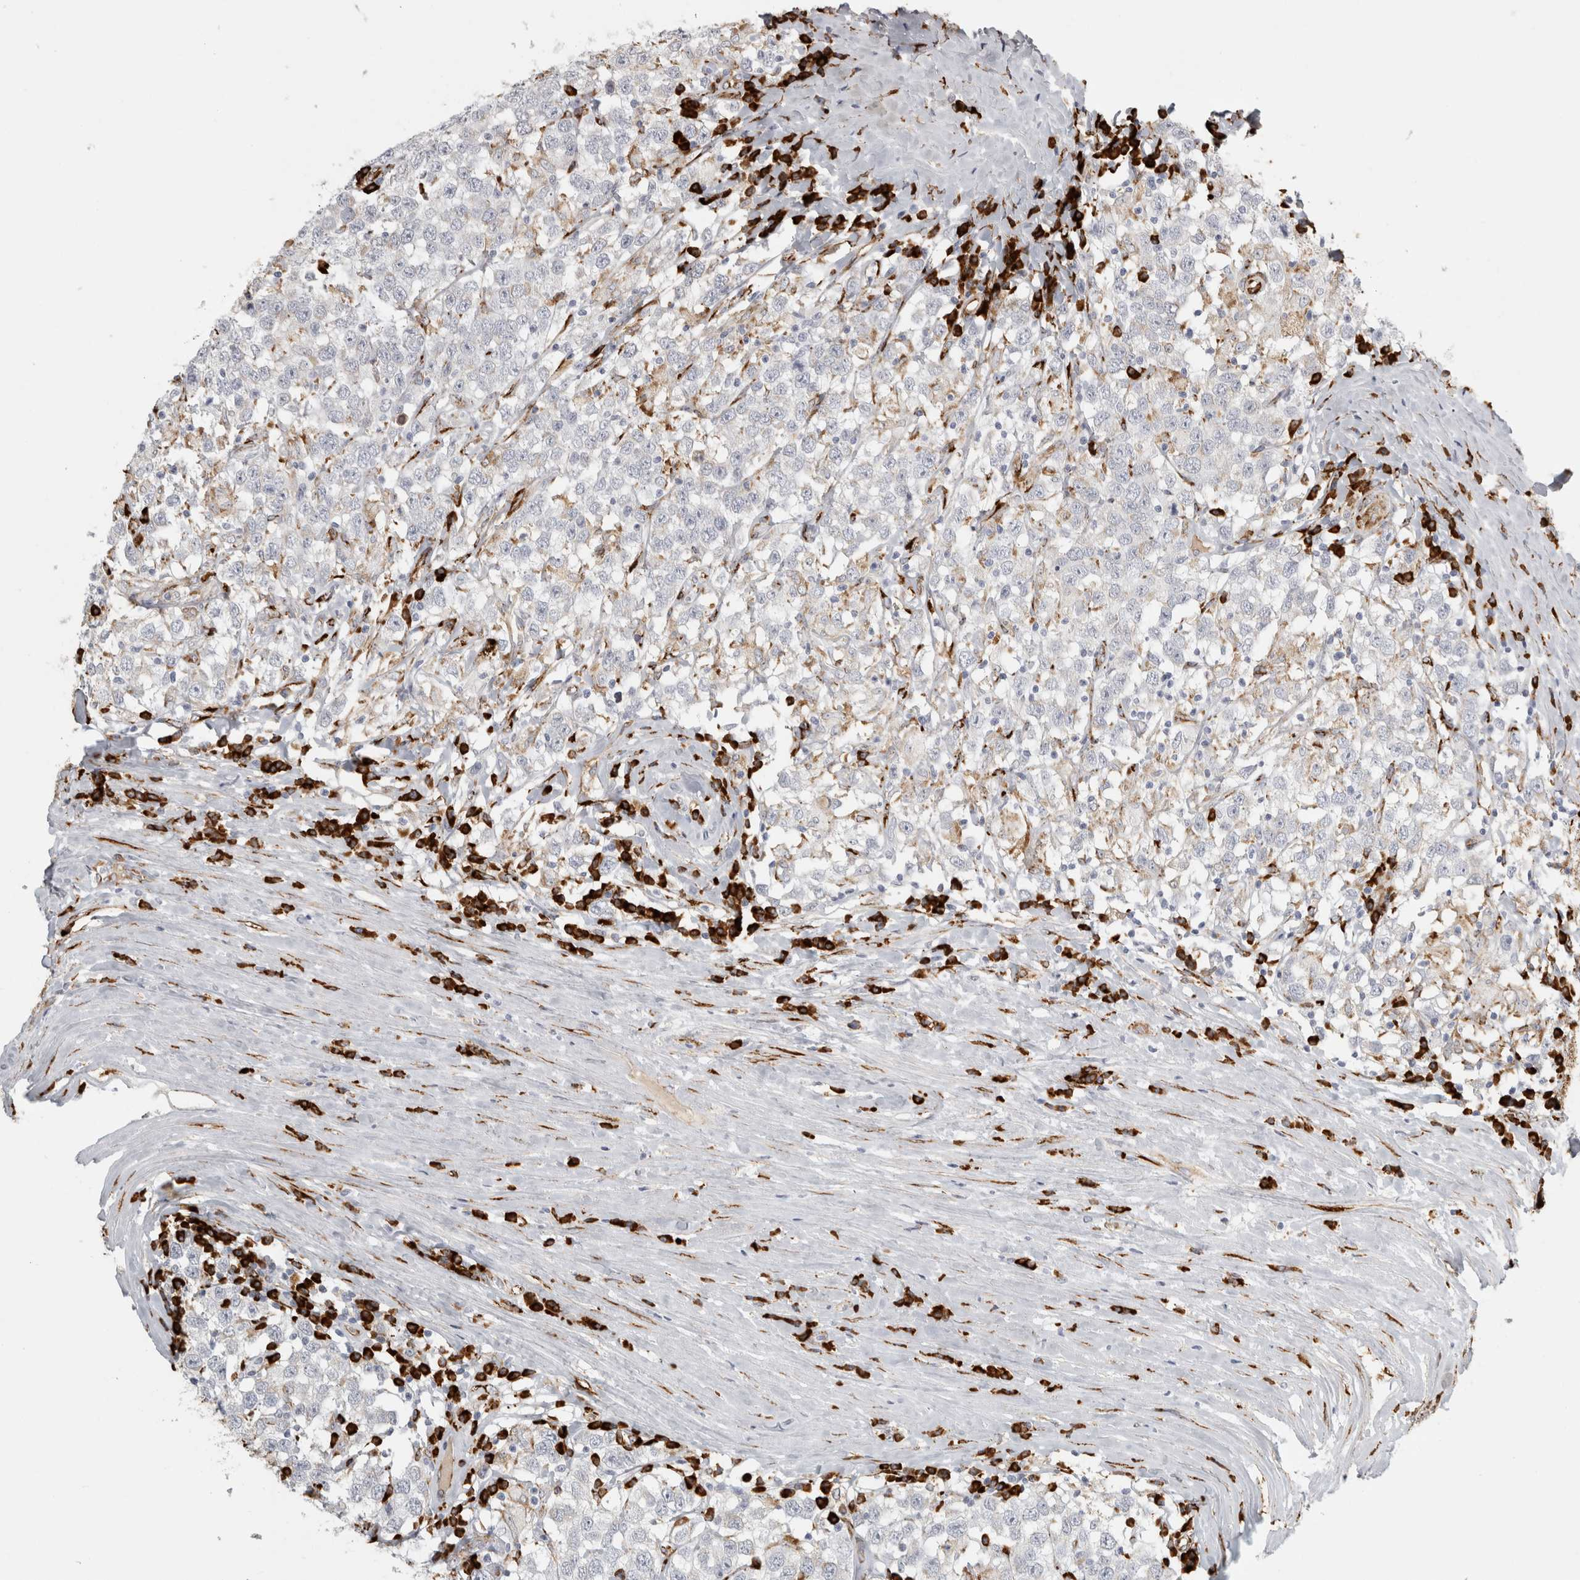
{"staining": {"intensity": "negative", "quantity": "none", "location": "none"}, "tissue": "testis cancer", "cell_type": "Tumor cells", "image_type": "cancer", "snomed": [{"axis": "morphology", "description": "Seminoma, NOS"}, {"axis": "topography", "description": "Testis"}], "caption": "This photomicrograph is of testis seminoma stained with immunohistochemistry (IHC) to label a protein in brown with the nuclei are counter-stained blue. There is no expression in tumor cells.", "gene": "OSTN", "patient": {"sex": "male", "age": 41}}